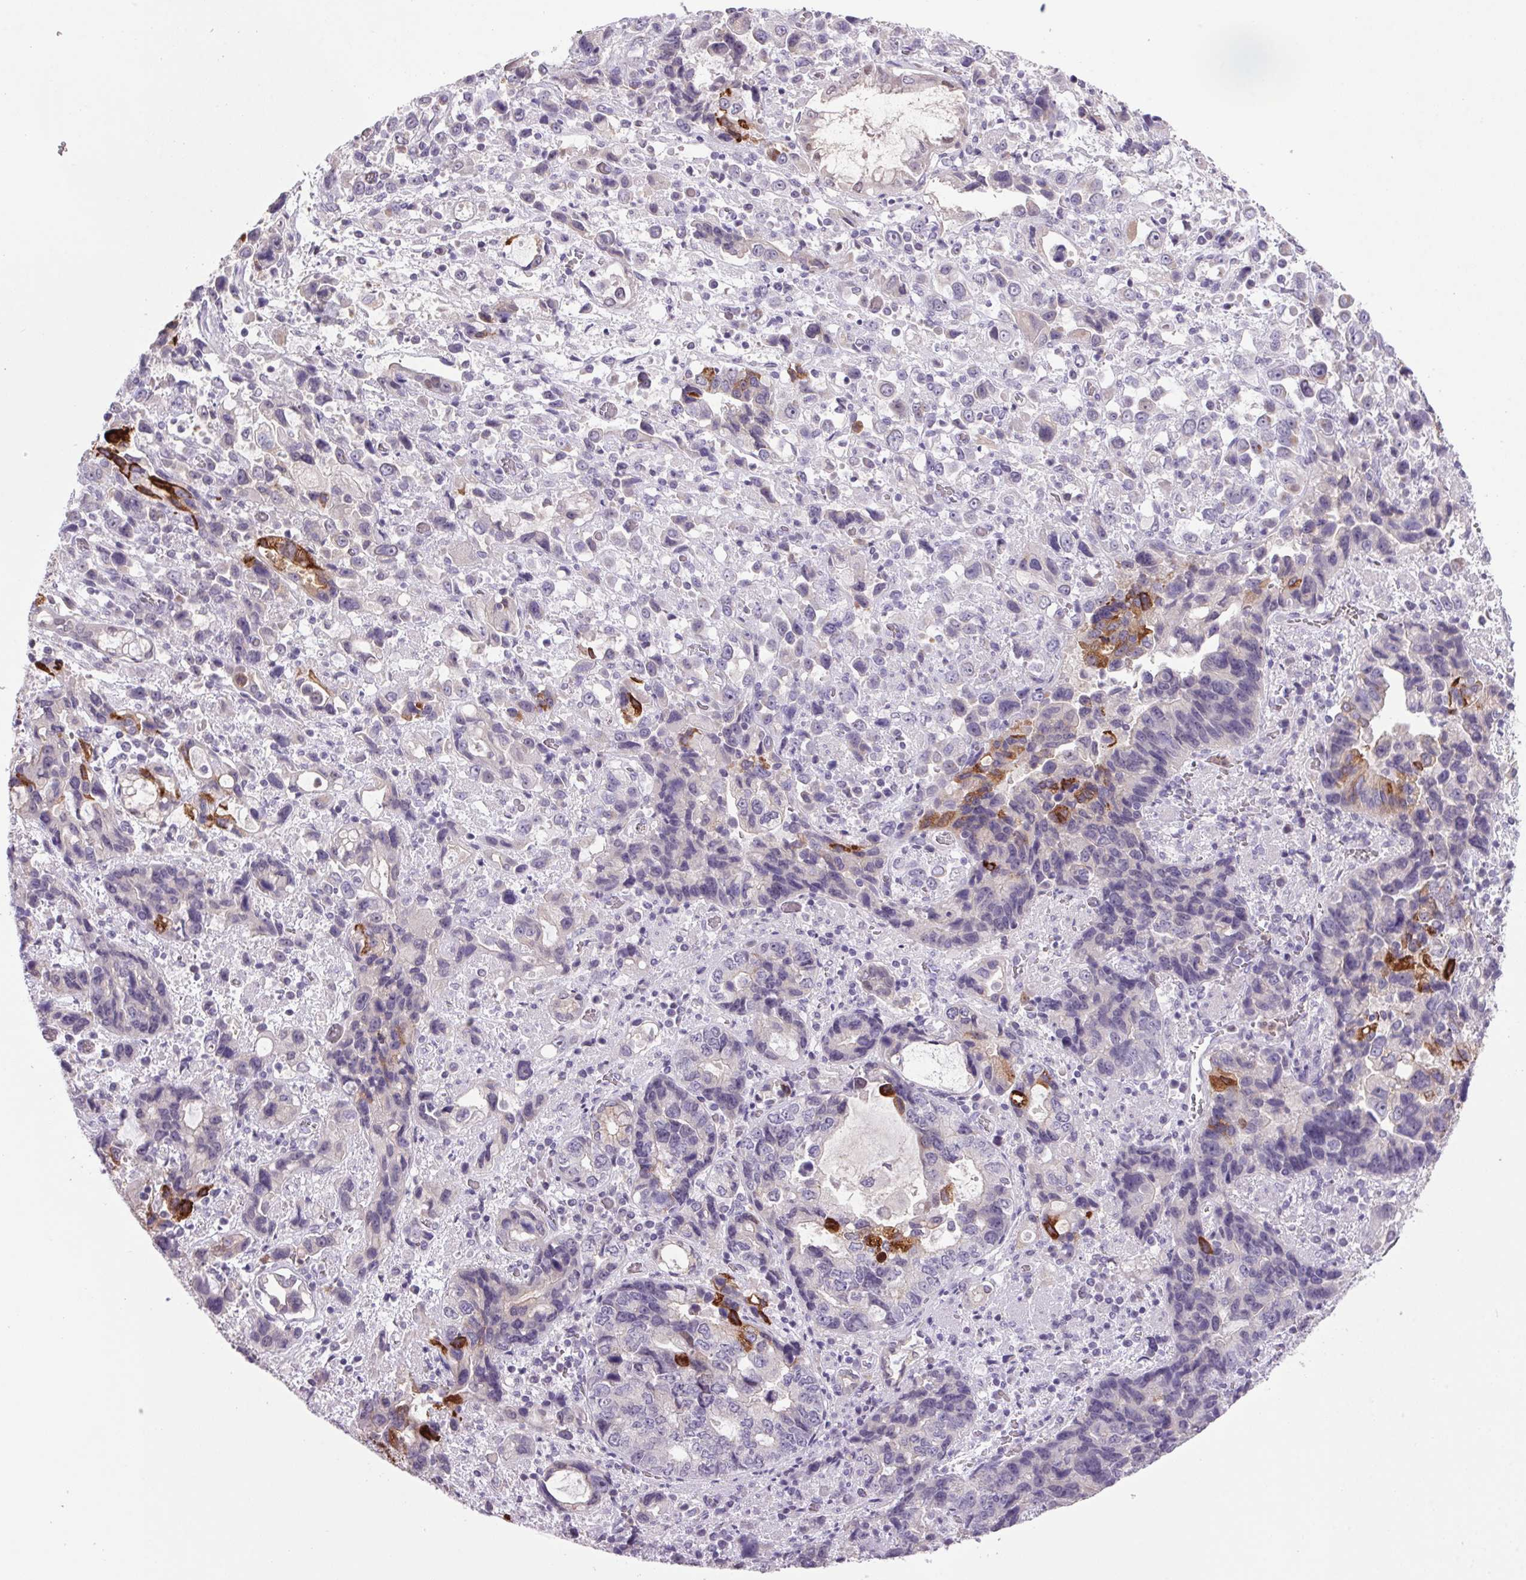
{"staining": {"intensity": "strong", "quantity": "<25%", "location": "cytoplasmic/membranous"}, "tissue": "stomach cancer", "cell_type": "Tumor cells", "image_type": "cancer", "snomed": [{"axis": "morphology", "description": "Adenocarcinoma, NOS"}, {"axis": "topography", "description": "Stomach, upper"}], "caption": "DAB immunohistochemical staining of stomach cancer shows strong cytoplasmic/membranous protein expression in approximately <25% of tumor cells.", "gene": "TRDN", "patient": {"sex": "female", "age": 81}}